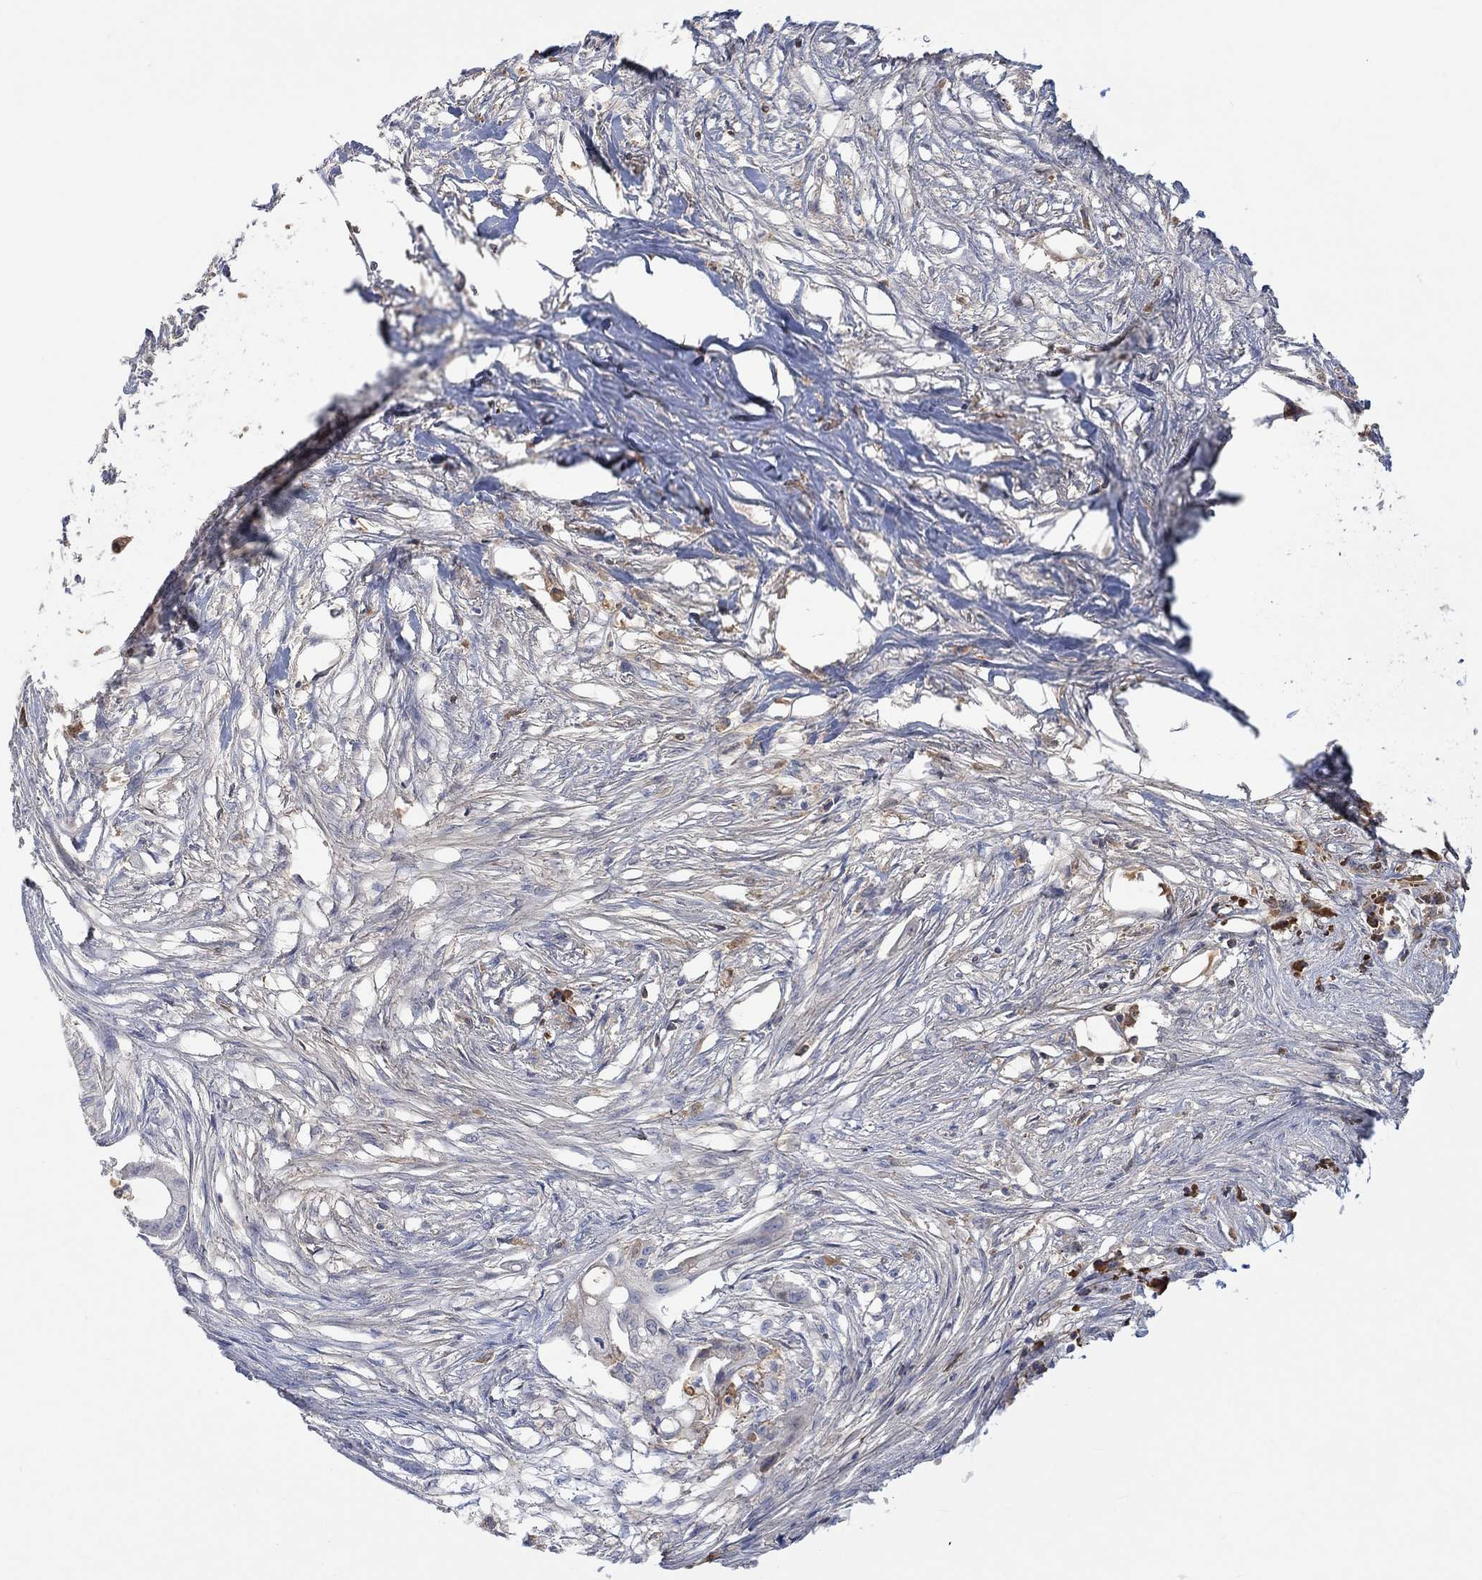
{"staining": {"intensity": "weak", "quantity": "<25%", "location": "cytoplasmic/membranous"}, "tissue": "pancreatic cancer", "cell_type": "Tumor cells", "image_type": "cancer", "snomed": [{"axis": "morphology", "description": "Normal tissue, NOS"}, {"axis": "morphology", "description": "Adenocarcinoma, NOS"}, {"axis": "topography", "description": "Pancreas"}], "caption": "Immunohistochemistry of human adenocarcinoma (pancreatic) displays no staining in tumor cells.", "gene": "MSTN", "patient": {"sex": "female", "age": 58}}